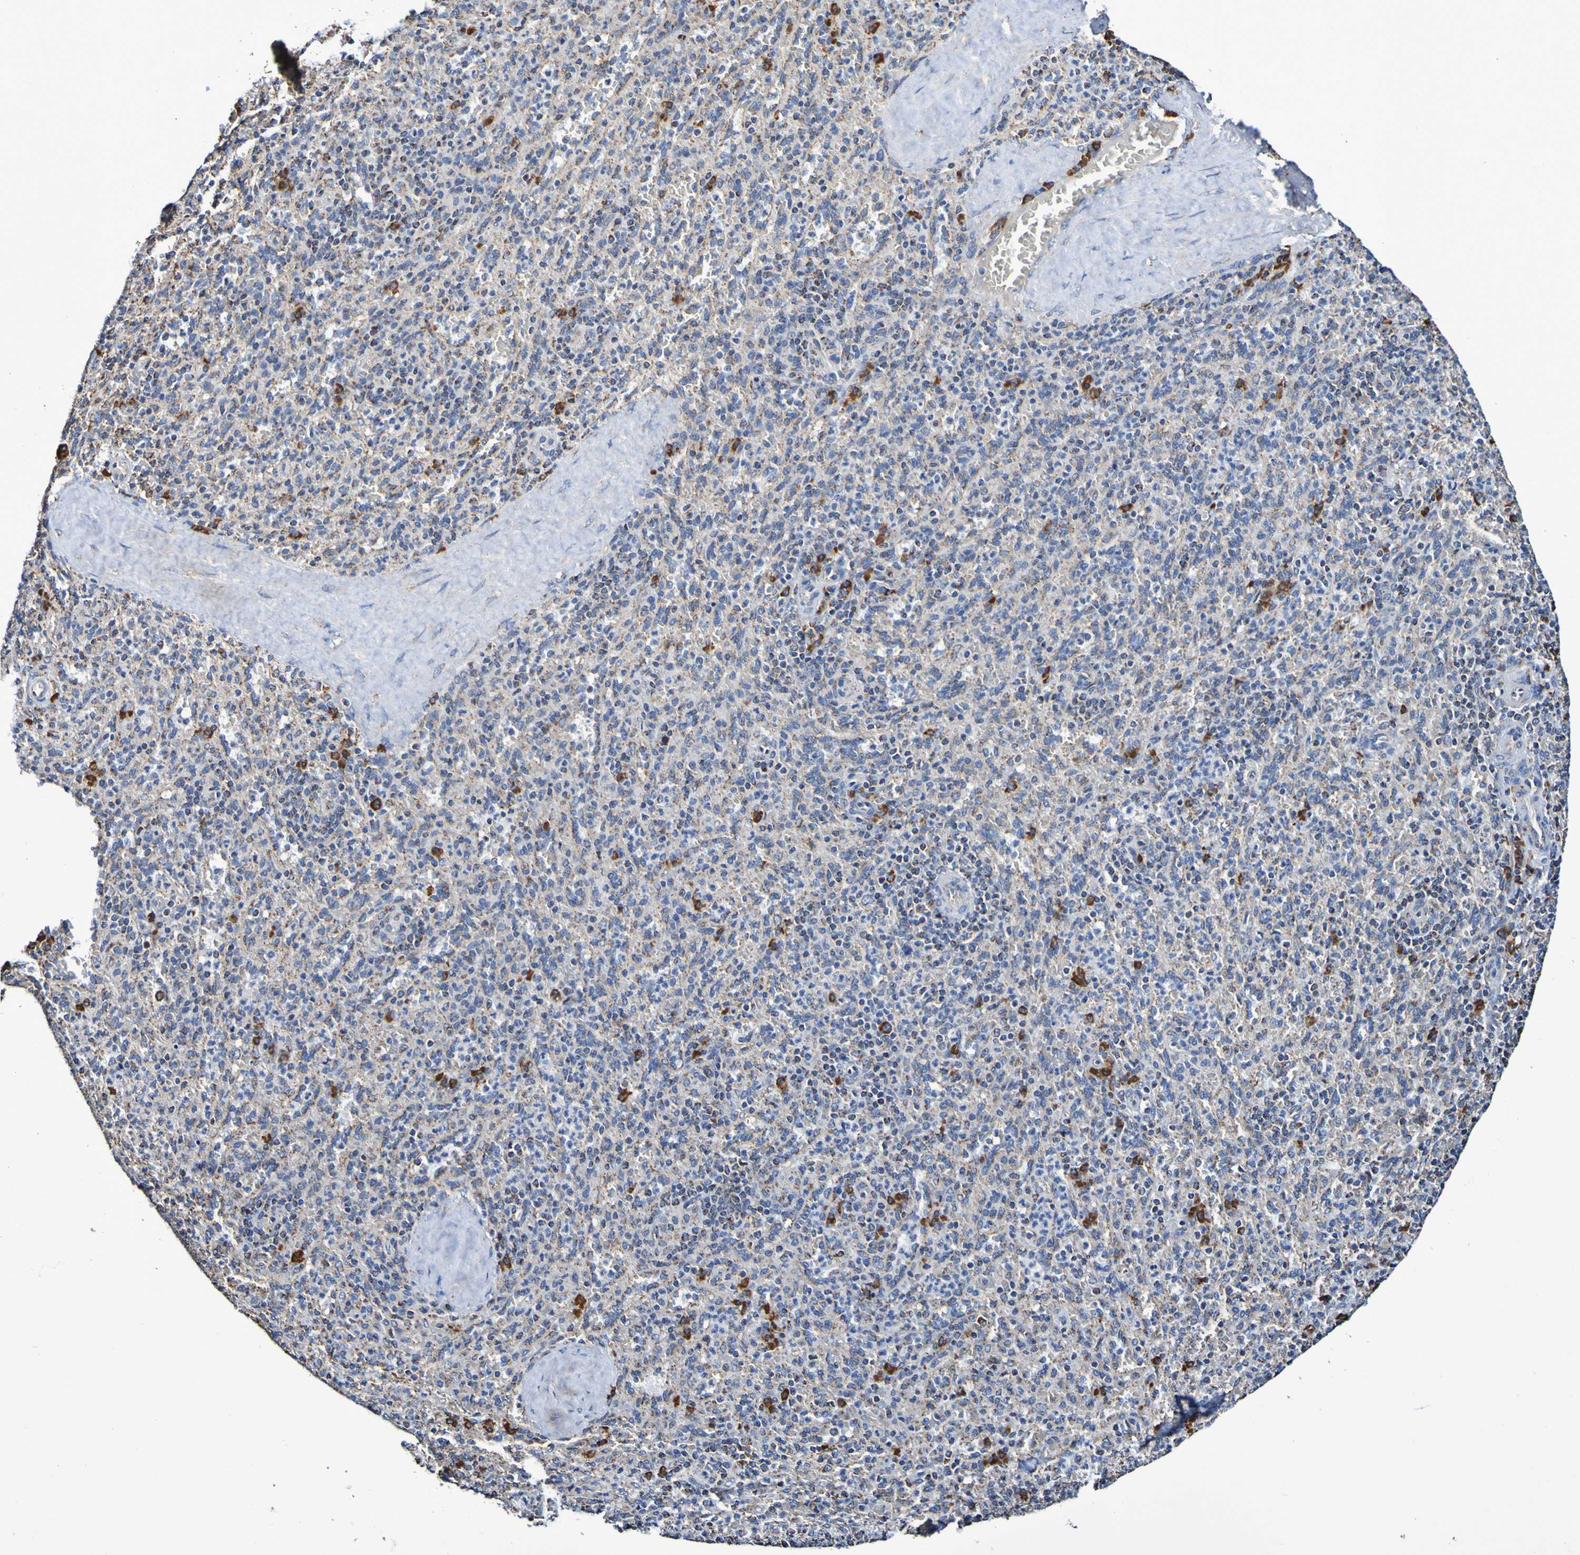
{"staining": {"intensity": "strong", "quantity": "<25%", "location": "cytoplasmic/membranous"}, "tissue": "spleen", "cell_type": "Cells in red pulp", "image_type": "normal", "snomed": [{"axis": "morphology", "description": "Normal tissue, NOS"}, {"axis": "topography", "description": "Spleen"}], "caption": "Human spleen stained for a protein (brown) shows strong cytoplasmic/membranous positive staining in approximately <25% of cells in red pulp.", "gene": "IL18R1", "patient": {"sex": "male", "age": 36}}